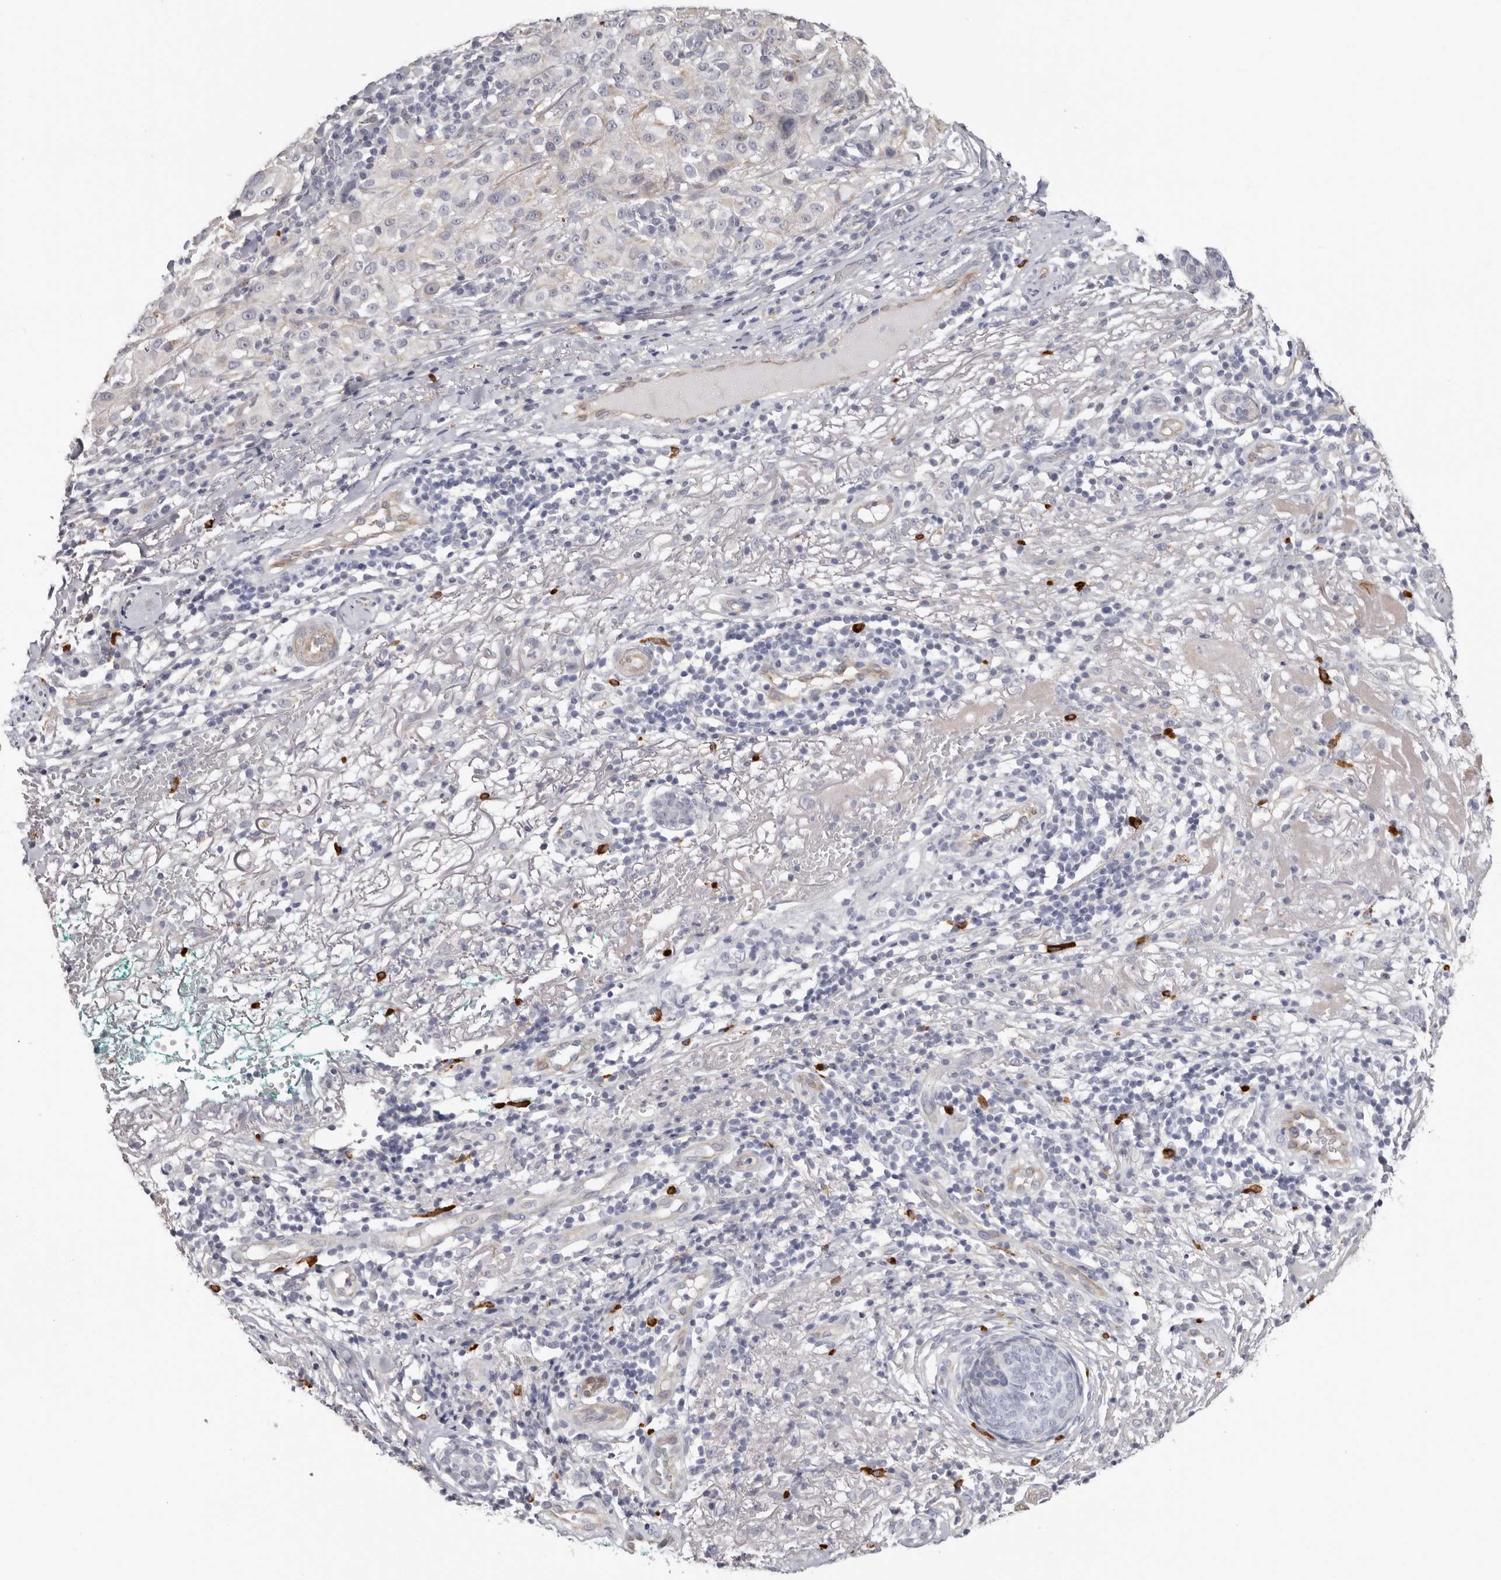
{"staining": {"intensity": "negative", "quantity": "none", "location": "none"}, "tissue": "melanoma", "cell_type": "Tumor cells", "image_type": "cancer", "snomed": [{"axis": "morphology", "description": "Necrosis, NOS"}, {"axis": "morphology", "description": "Malignant melanoma, NOS"}, {"axis": "topography", "description": "Skin"}], "caption": "High power microscopy histopathology image of an immunohistochemistry micrograph of melanoma, revealing no significant positivity in tumor cells.", "gene": "PKDCC", "patient": {"sex": "female", "age": 87}}